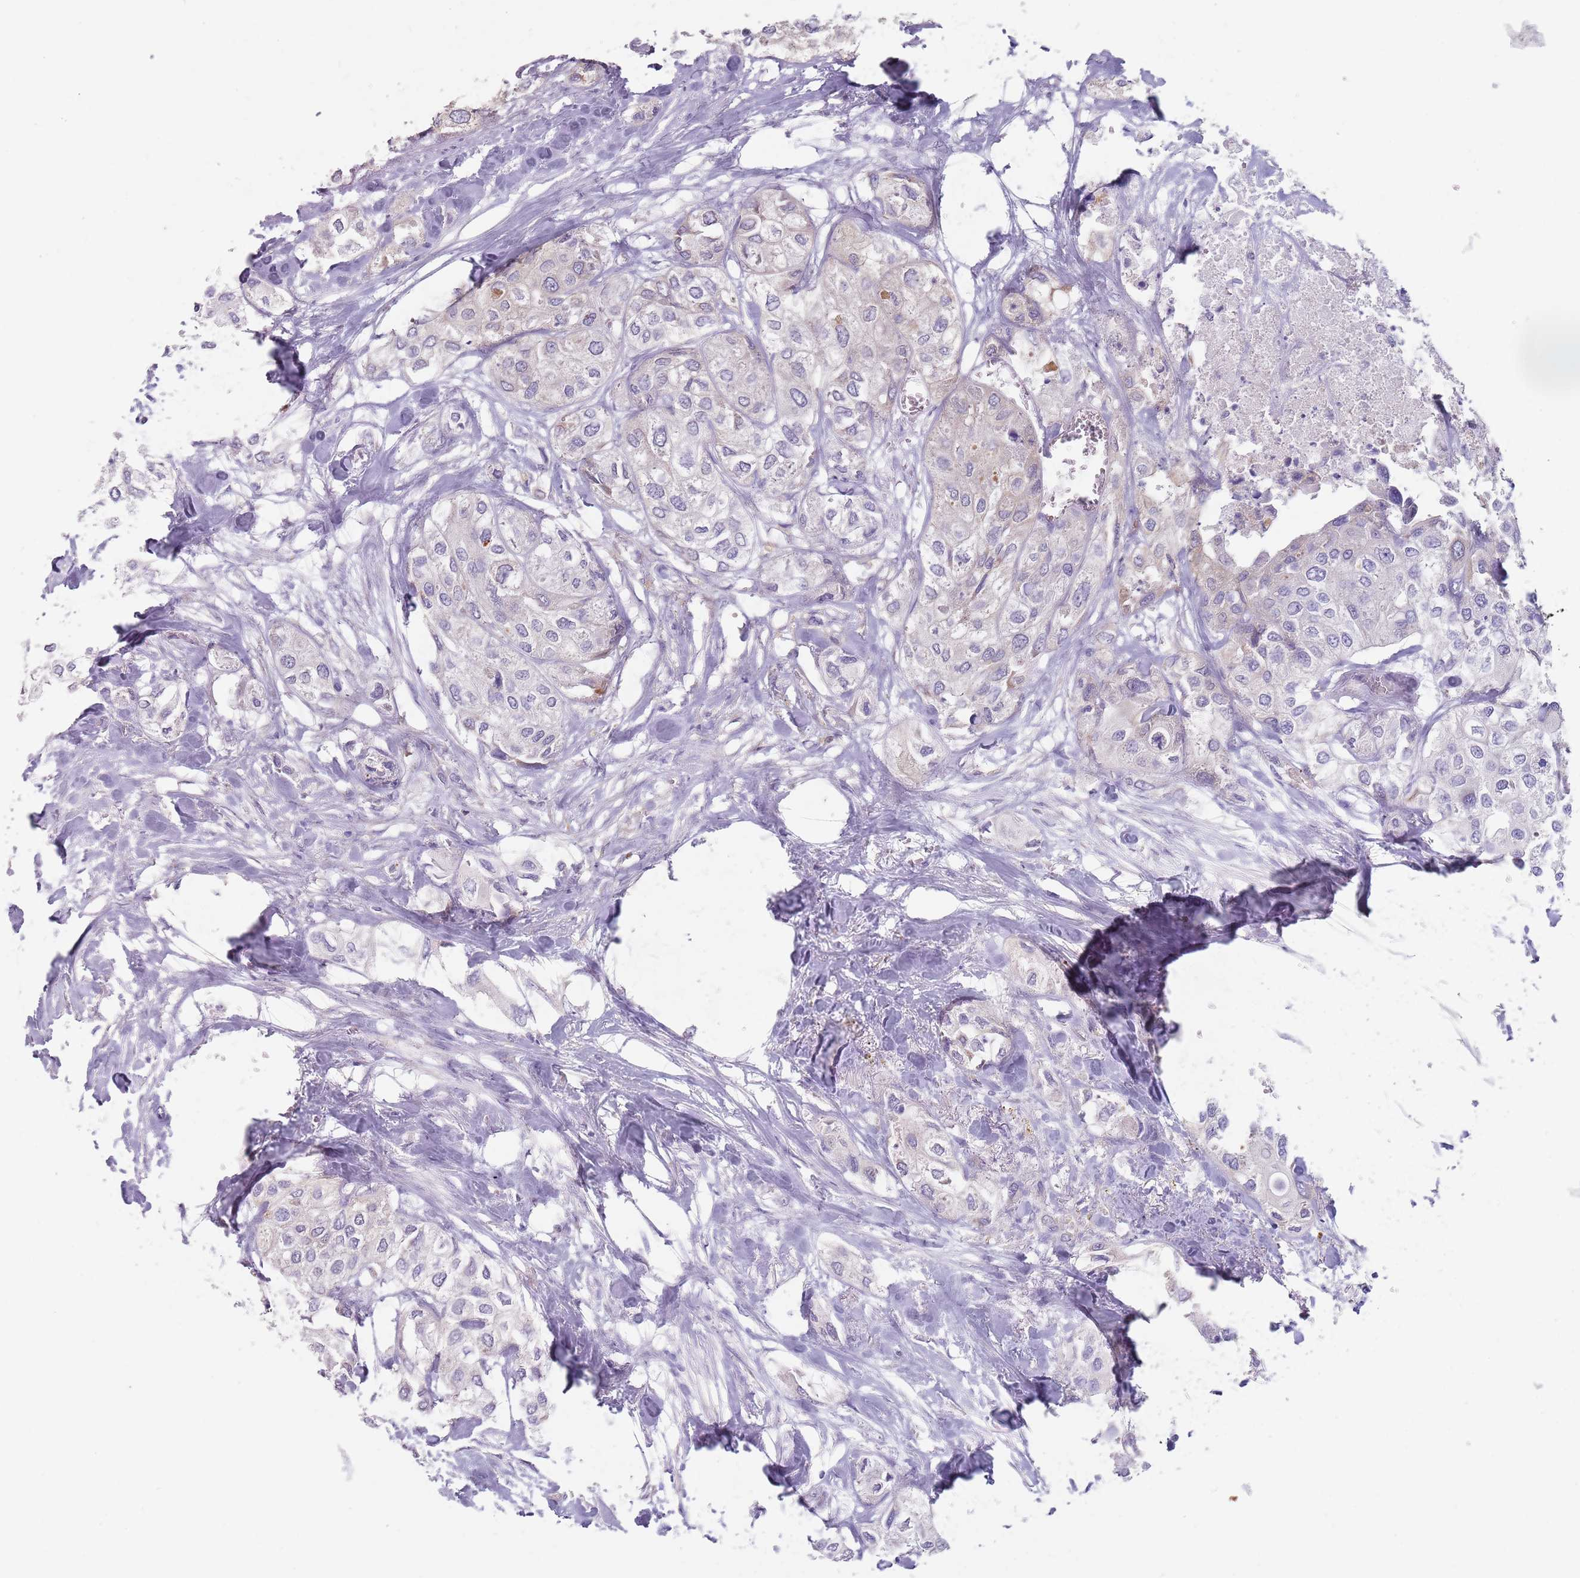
{"staining": {"intensity": "negative", "quantity": "none", "location": "none"}, "tissue": "urothelial cancer", "cell_type": "Tumor cells", "image_type": "cancer", "snomed": [{"axis": "morphology", "description": "Urothelial carcinoma, High grade"}, {"axis": "topography", "description": "Urinary bladder"}], "caption": "Micrograph shows no protein staining in tumor cells of urothelial cancer tissue.", "gene": "DXO", "patient": {"sex": "male", "age": 64}}